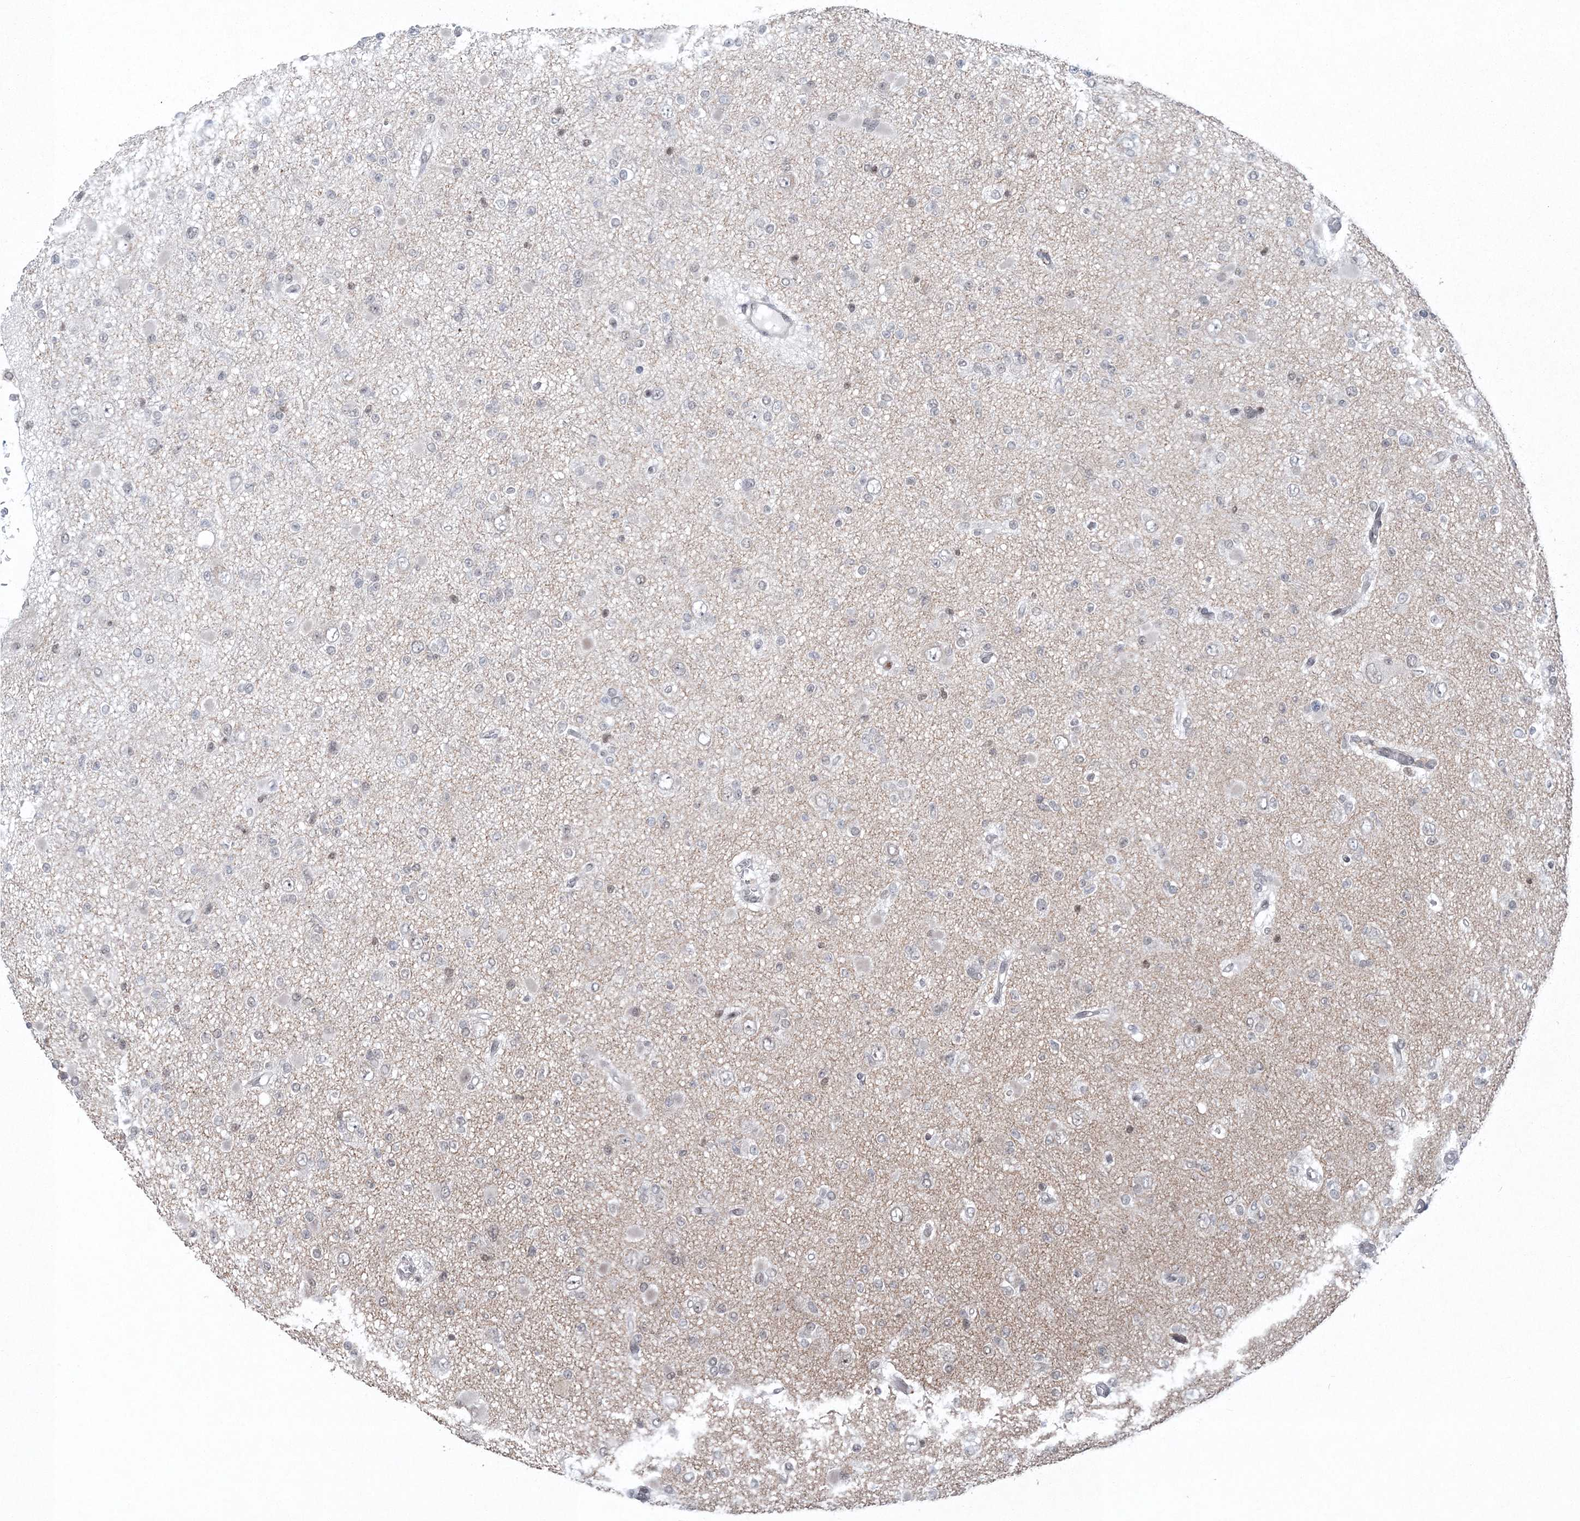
{"staining": {"intensity": "negative", "quantity": "none", "location": "none"}, "tissue": "glioma", "cell_type": "Tumor cells", "image_type": "cancer", "snomed": [{"axis": "morphology", "description": "Glioma, malignant, Low grade"}, {"axis": "topography", "description": "Brain"}], "caption": "An image of low-grade glioma (malignant) stained for a protein demonstrates no brown staining in tumor cells. The staining is performed using DAB (3,3'-diaminobenzidine) brown chromogen with nuclei counter-stained in using hematoxylin.", "gene": "PDS5A", "patient": {"sex": "female", "age": 22}}